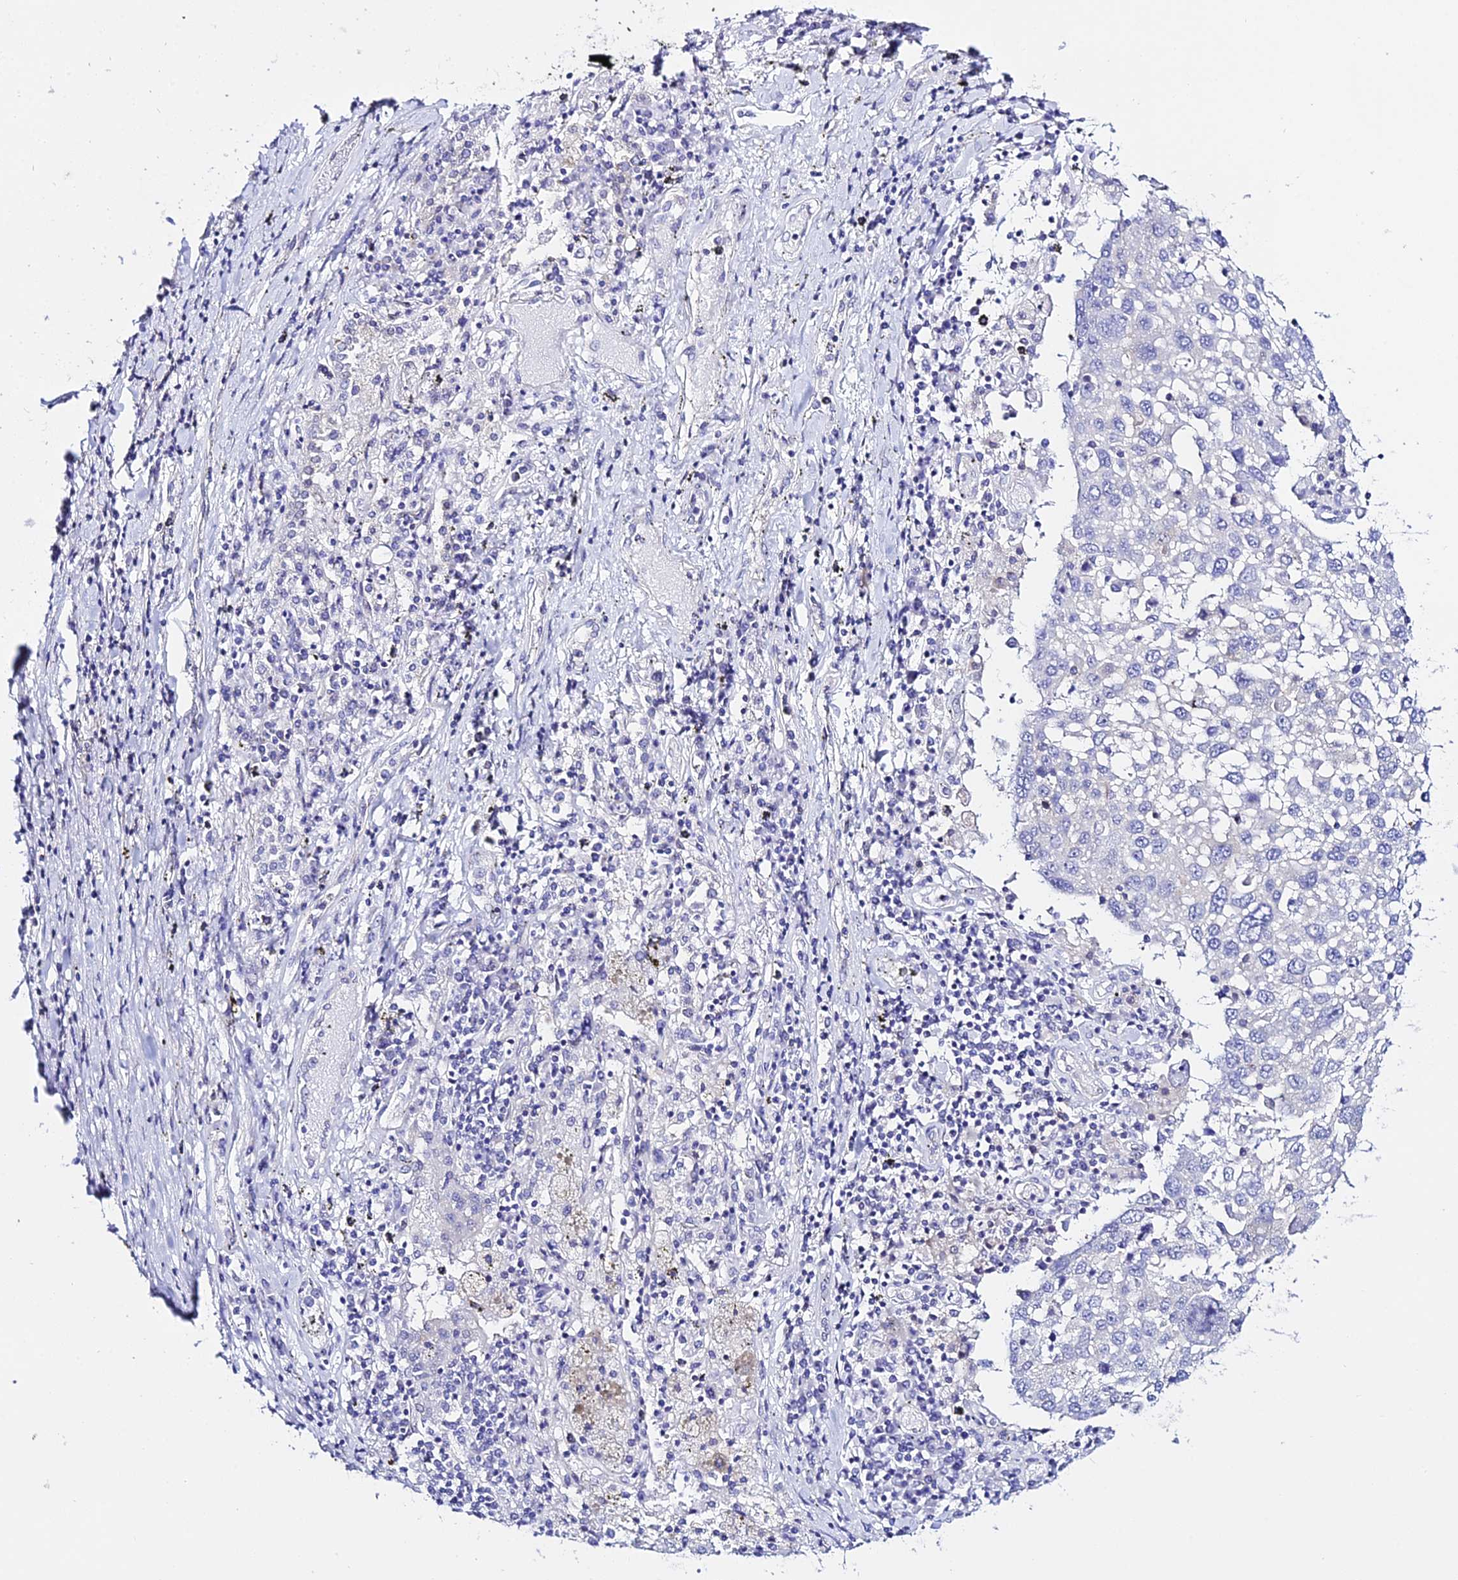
{"staining": {"intensity": "negative", "quantity": "none", "location": "none"}, "tissue": "lung cancer", "cell_type": "Tumor cells", "image_type": "cancer", "snomed": [{"axis": "morphology", "description": "Squamous cell carcinoma, NOS"}, {"axis": "topography", "description": "Lung"}], "caption": "Lung squamous cell carcinoma was stained to show a protein in brown. There is no significant staining in tumor cells.", "gene": "ATG16L2", "patient": {"sex": "male", "age": 65}}